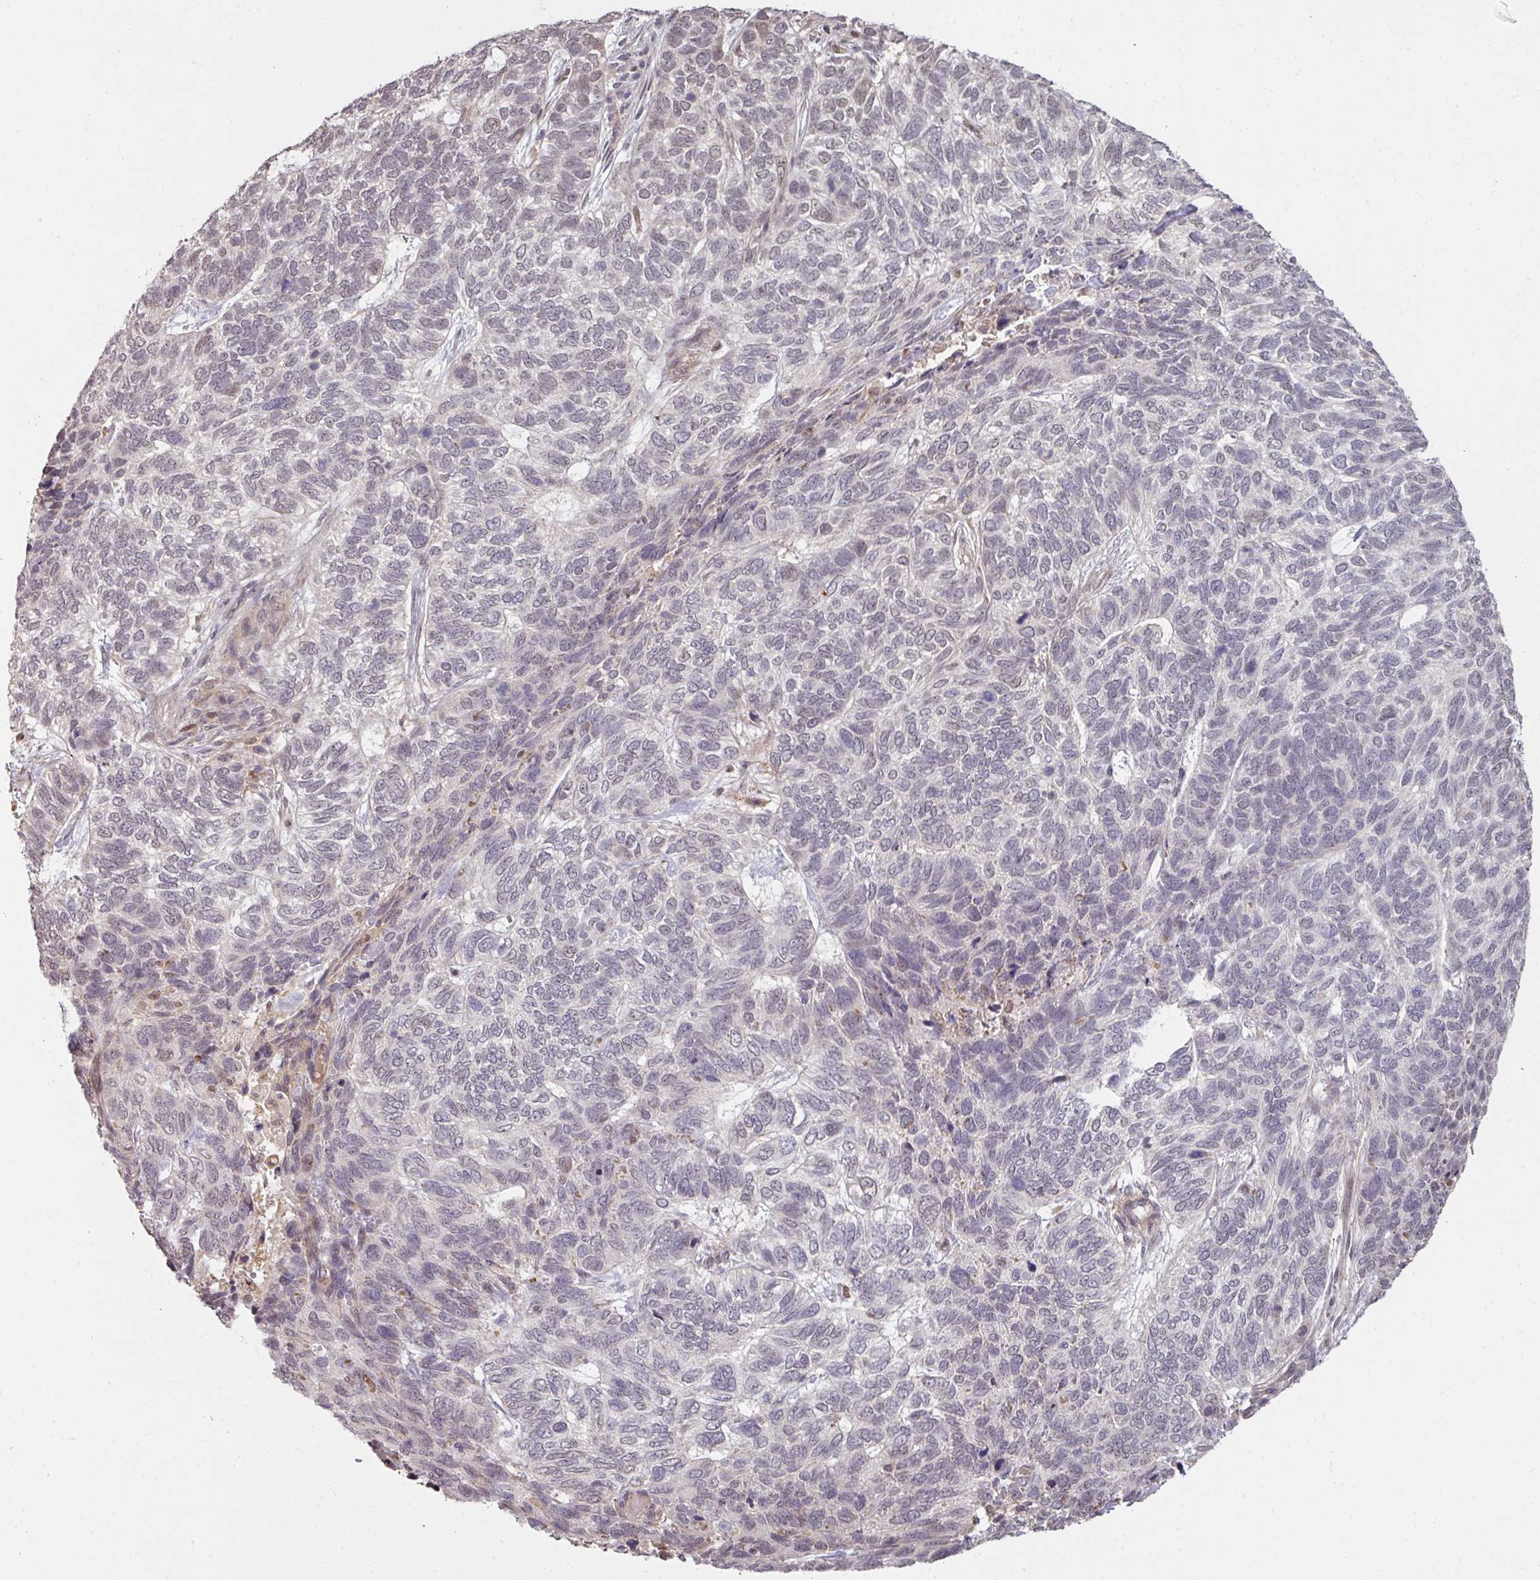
{"staining": {"intensity": "negative", "quantity": "none", "location": "none"}, "tissue": "skin cancer", "cell_type": "Tumor cells", "image_type": "cancer", "snomed": [{"axis": "morphology", "description": "Basal cell carcinoma"}, {"axis": "topography", "description": "Skin"}], "caption": "Immunohistochemical staining of human skin basal cell carcinoma exhibits no significant staining in tumor cells.", "gene": "GTF2H3", "patient": {"sex": "female", "age": 65}}